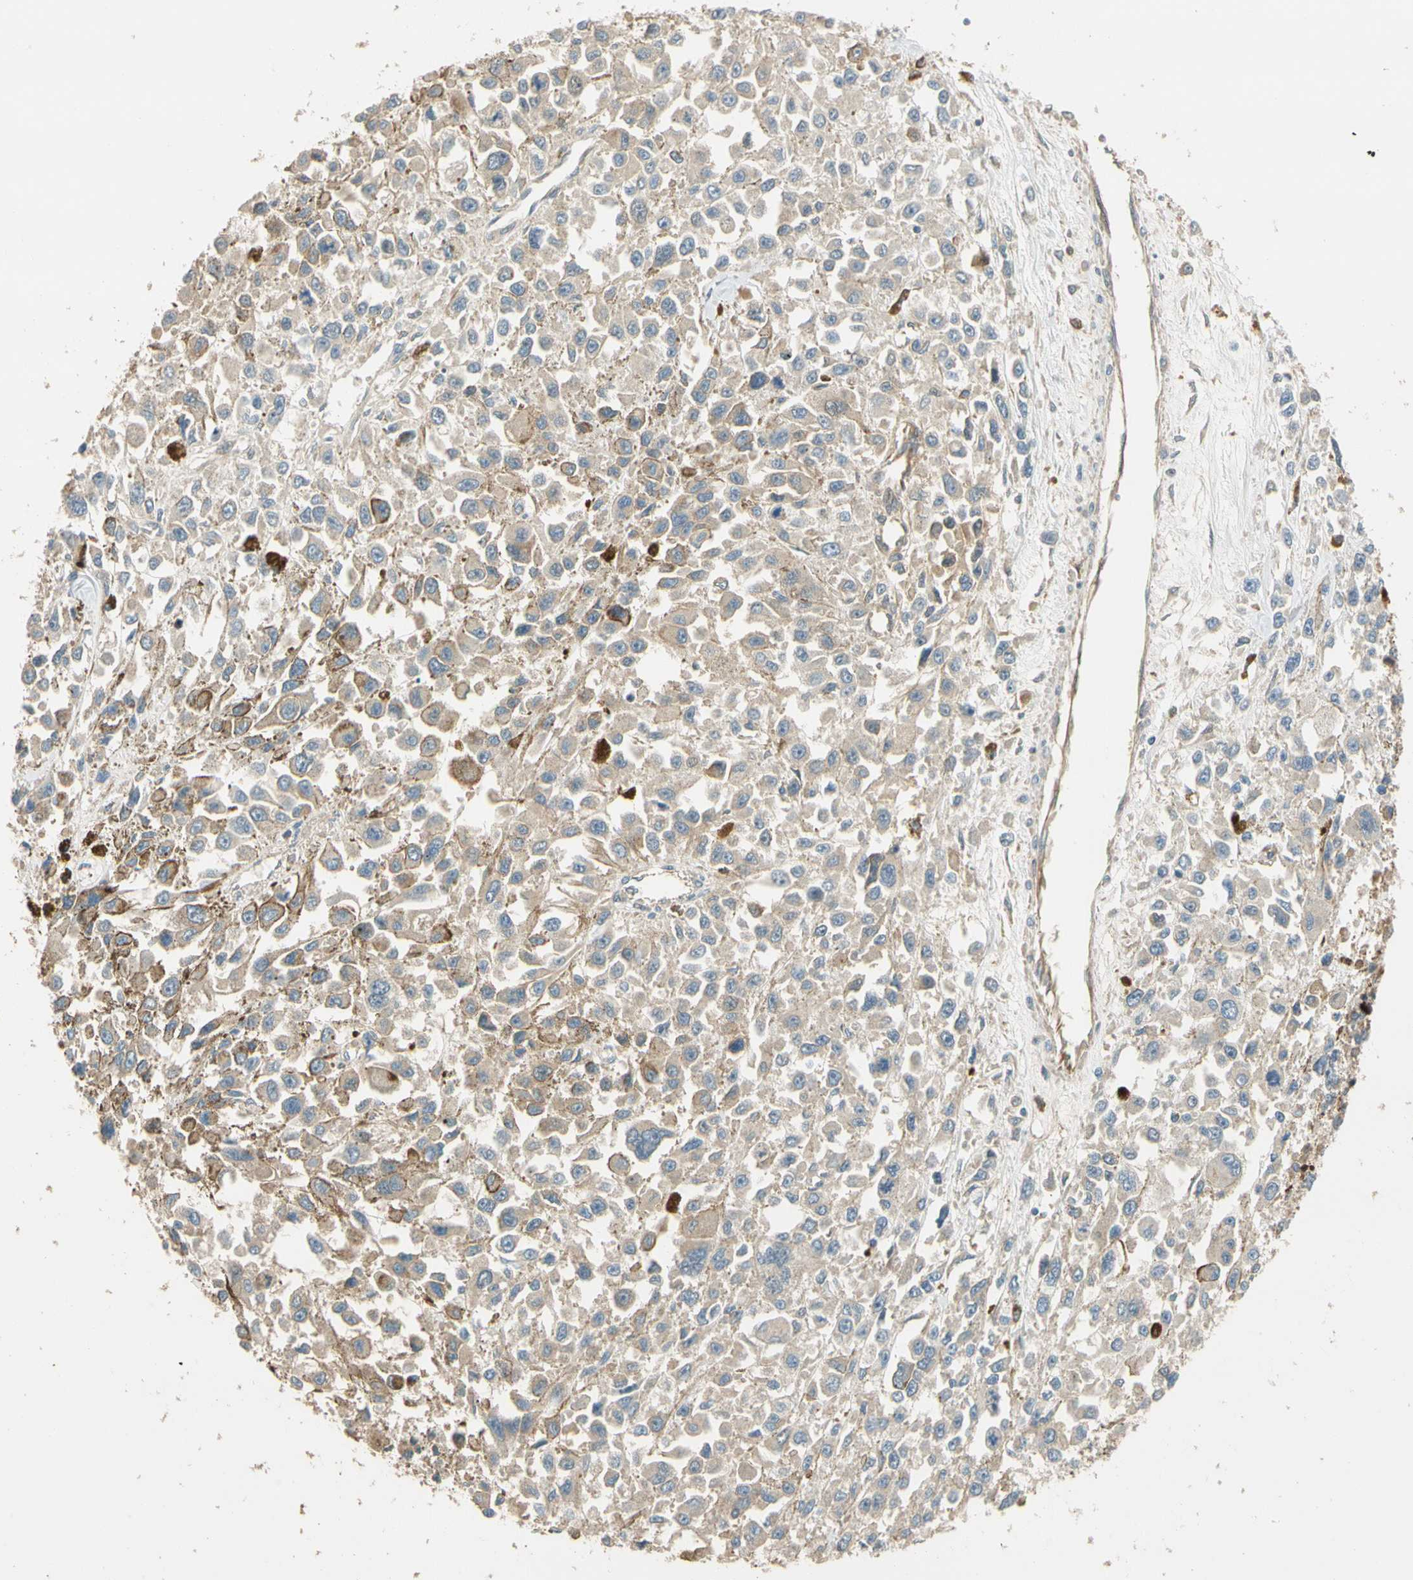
{"staining": {"intensity": "weak", "quantity": "25%-75%", "location": "cytoplasmic/membranous"}, "tissue": "melanoma", "cell_type": "Tumor cells", "image_type": "cancer", "snomed": [{"axis": "morphology", "description": "Malignant melanoma, Metastatic site"}, {"axis": "topography", "description": "Lymph node"}], "caption": "Human melanoma stained with a brown dye demonstrates weak cytoplasmic/membranous positive expression in approximately 25%-75% of tumor cells.", "gene": "PARP14", "patient": {"sex": "male", "age": 59}}